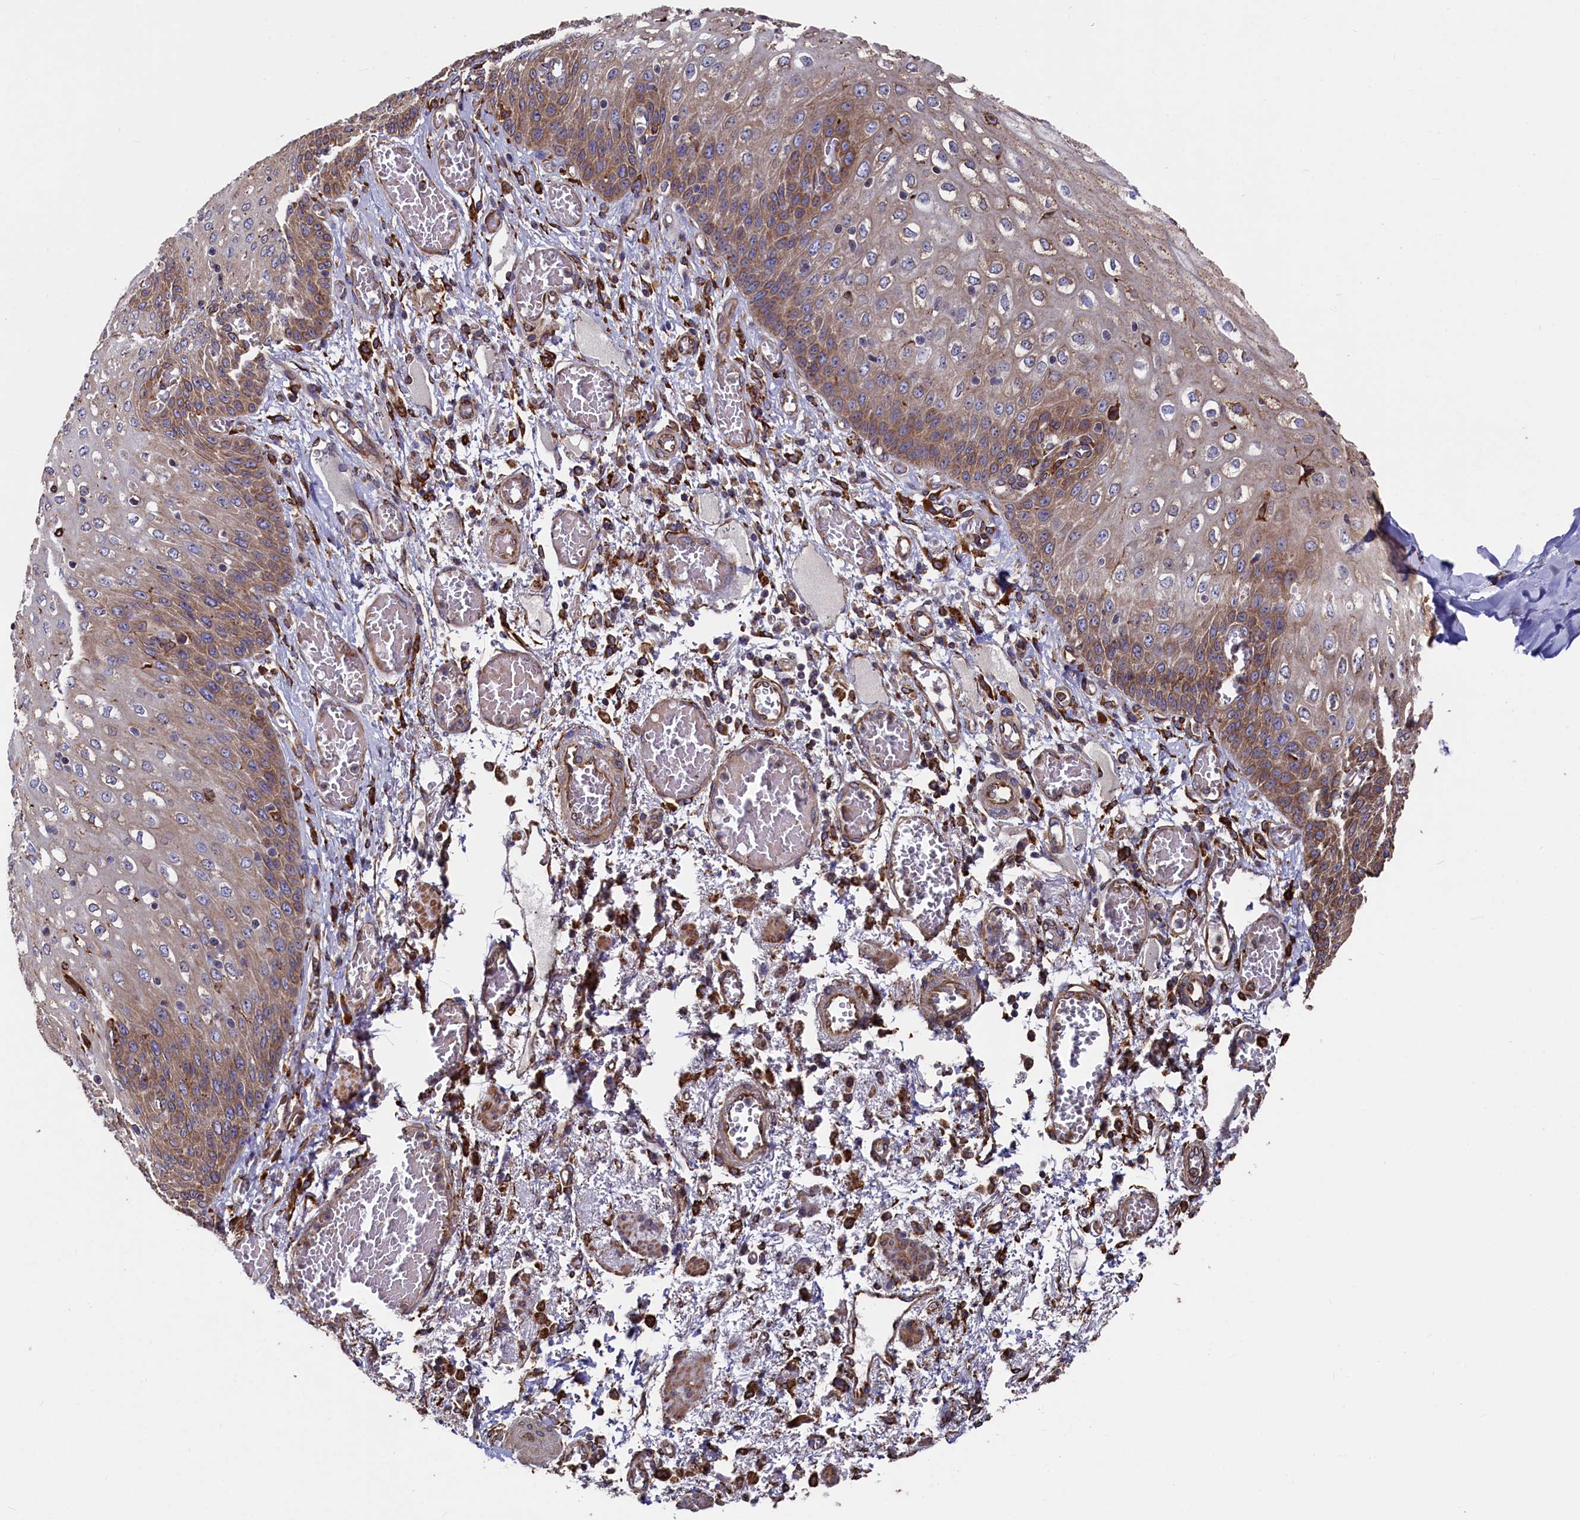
{"staining": {"intensity": "moderate", "quantity": ">75%", "location": "cytoplasmic/membranous"}, "tissue": "esophagus", "cell_type": "Squamous epithelial cells", "image_type": "normal", "snomed": [{"axis": "morphology", "description": "Normal tissue, NOS"}, {"axis": "topography", "description": "Esophagus"}], "caption": "Immunohistochemistry (IHC) staining of benign esophagus, which exhibits medium levels of moderate cytoplasmic/membranous staining in about >75% of squamous epithelial cells indicating moderate cytoplasmic/membranous protein expression. The staining was performed using DAB (brown) for protein detection and nuclei were counterstained in hematoxylin (blue).", "gene": "NEURL1B", "patient": {"sex": "male", "age": 81}}